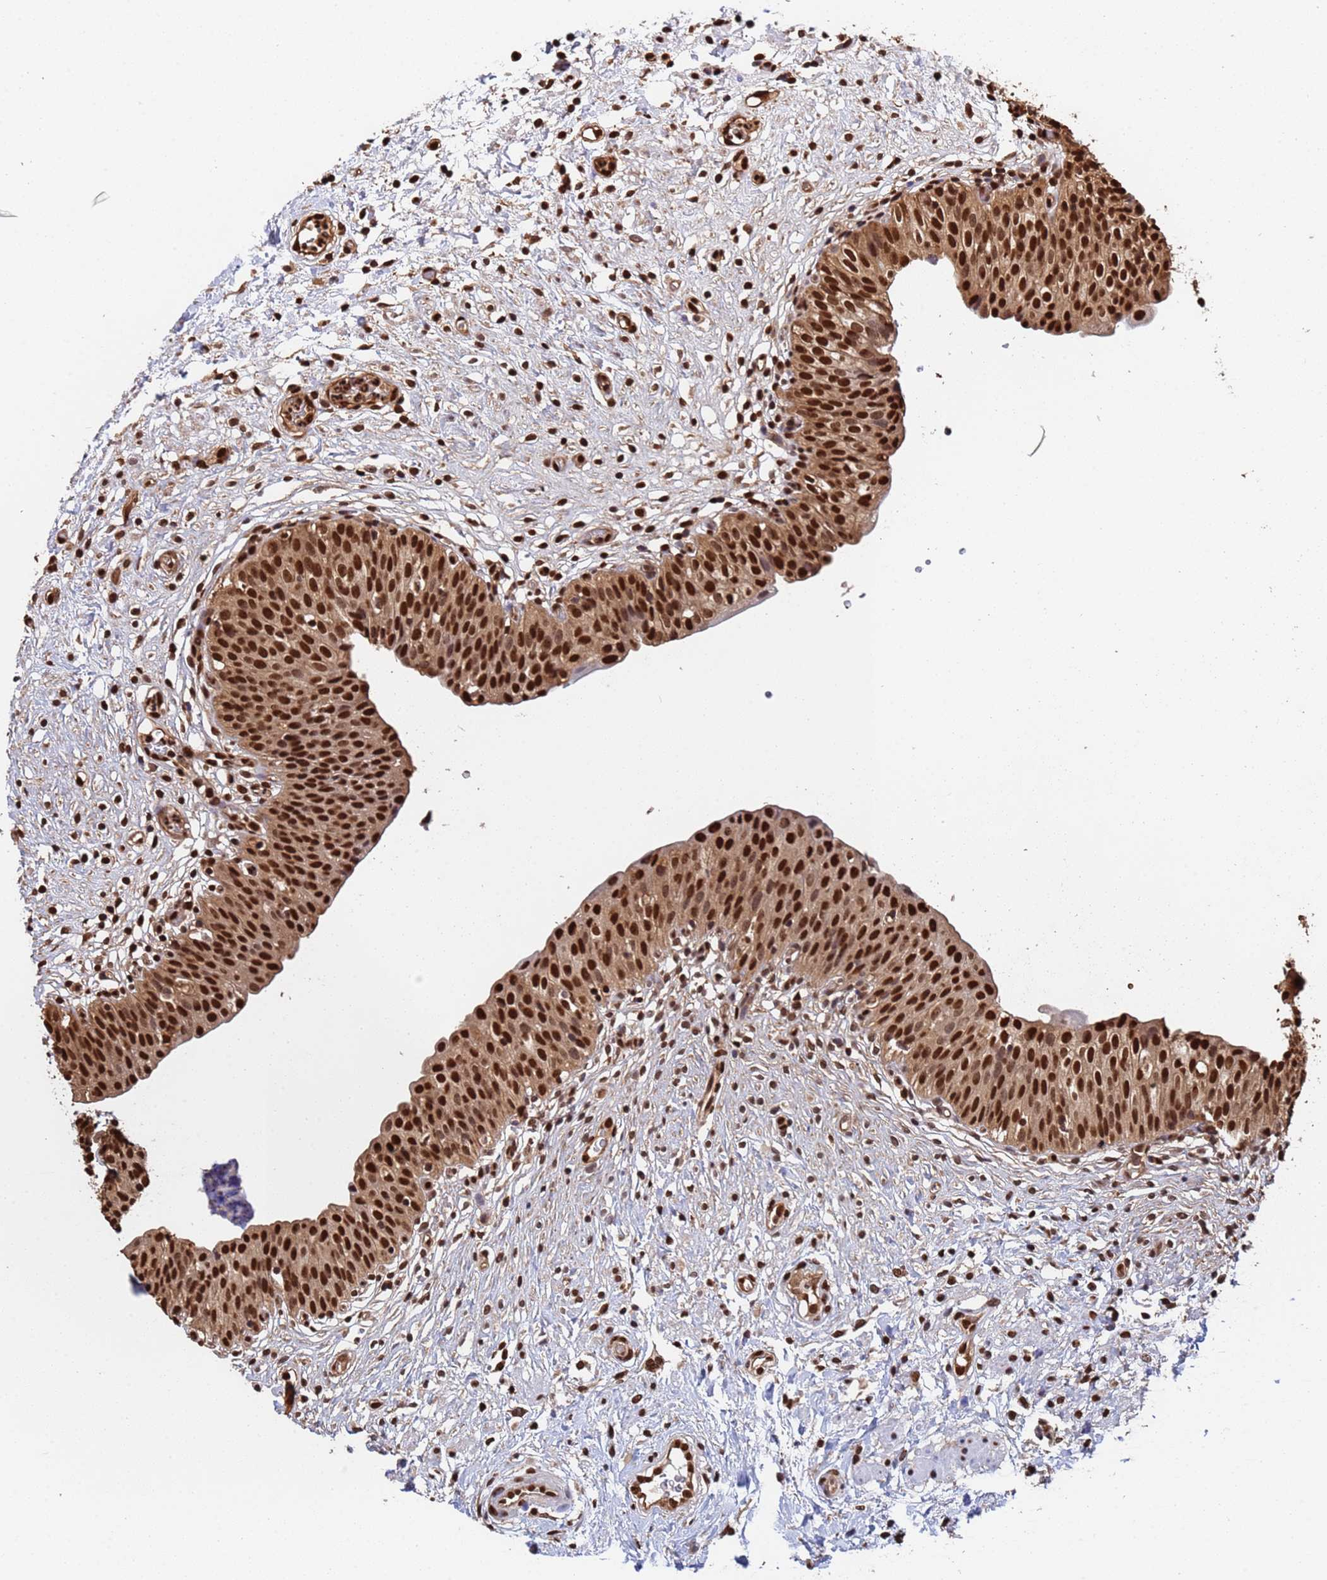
{"staining": {"intensity": "strong", "quantity": ">75%", "location": "nuclear"}, "tissue": "urinary bladder", "cell_type": "Urothelial cells", "image_type": "normal", "snomed": [{"axis": "morphology", "description": "Normal tissue, NOS"}, {"axis": "topography", "description": "Urinary bladder"}], "caption": "Benign urinary bladder reveals strong nuclear expression in about >75% of urothelial cells (Brightfield microscopy of DAB IHC at high magnification)..", "gene": "SUMO2", "patient": {"sex": "male", "age": 55}}